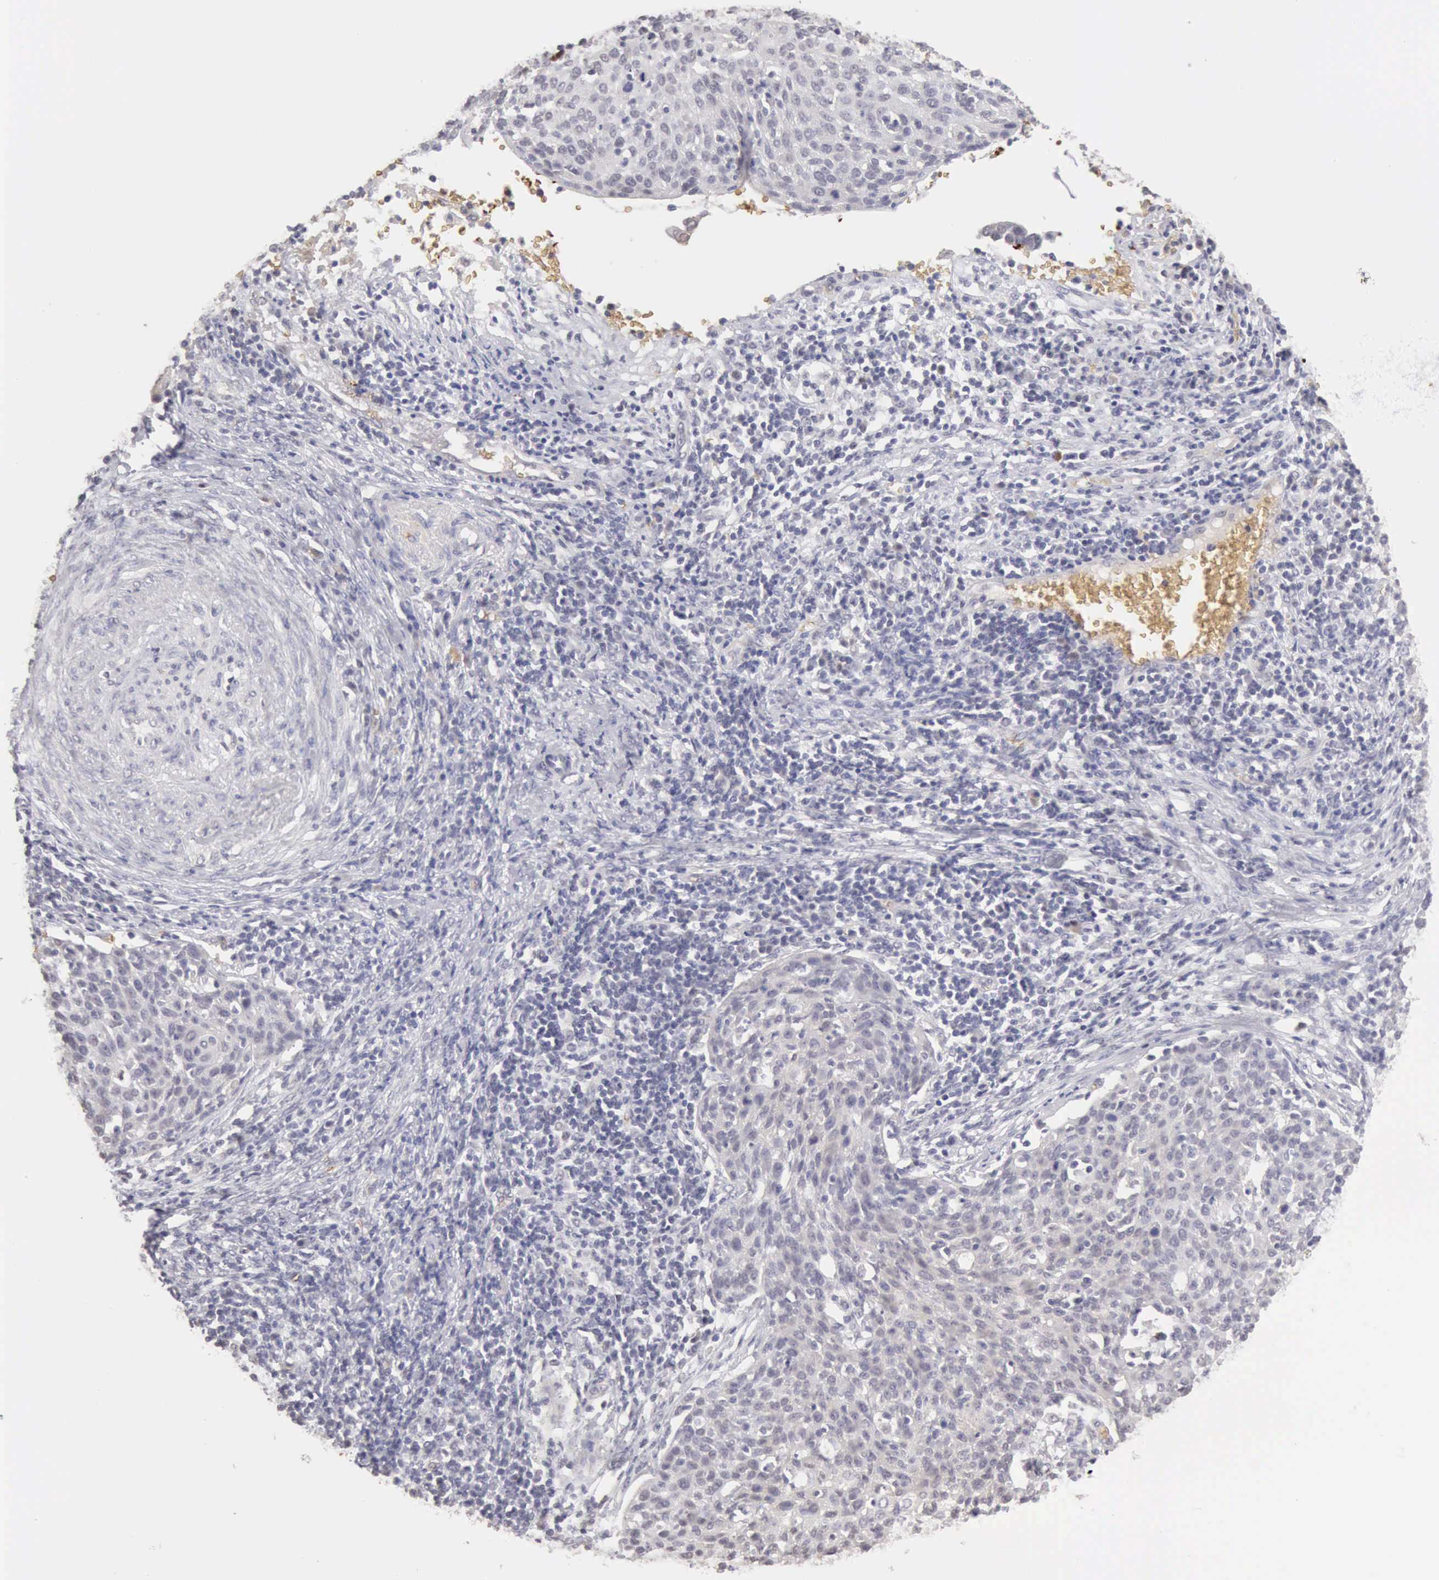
{"staining": {"intensity": "negative", "quantity": "none", "location": "none"}, "tissue": "cervical cancer", "cell_type": "Tumor cells", "image_type": "cancer", "snomed": [{"axis": "morphology", "description": "Squamous cell carcinoma, NOS"}, {"axis": "topography", "description": "Cervix"}], "caption": "The IHC micrograph has no significant staining in tumor cells of squamous cell carcinoma (cervical) tissue.", "gene": "CFI", "patient": {"sex": "female", "age": 38}}